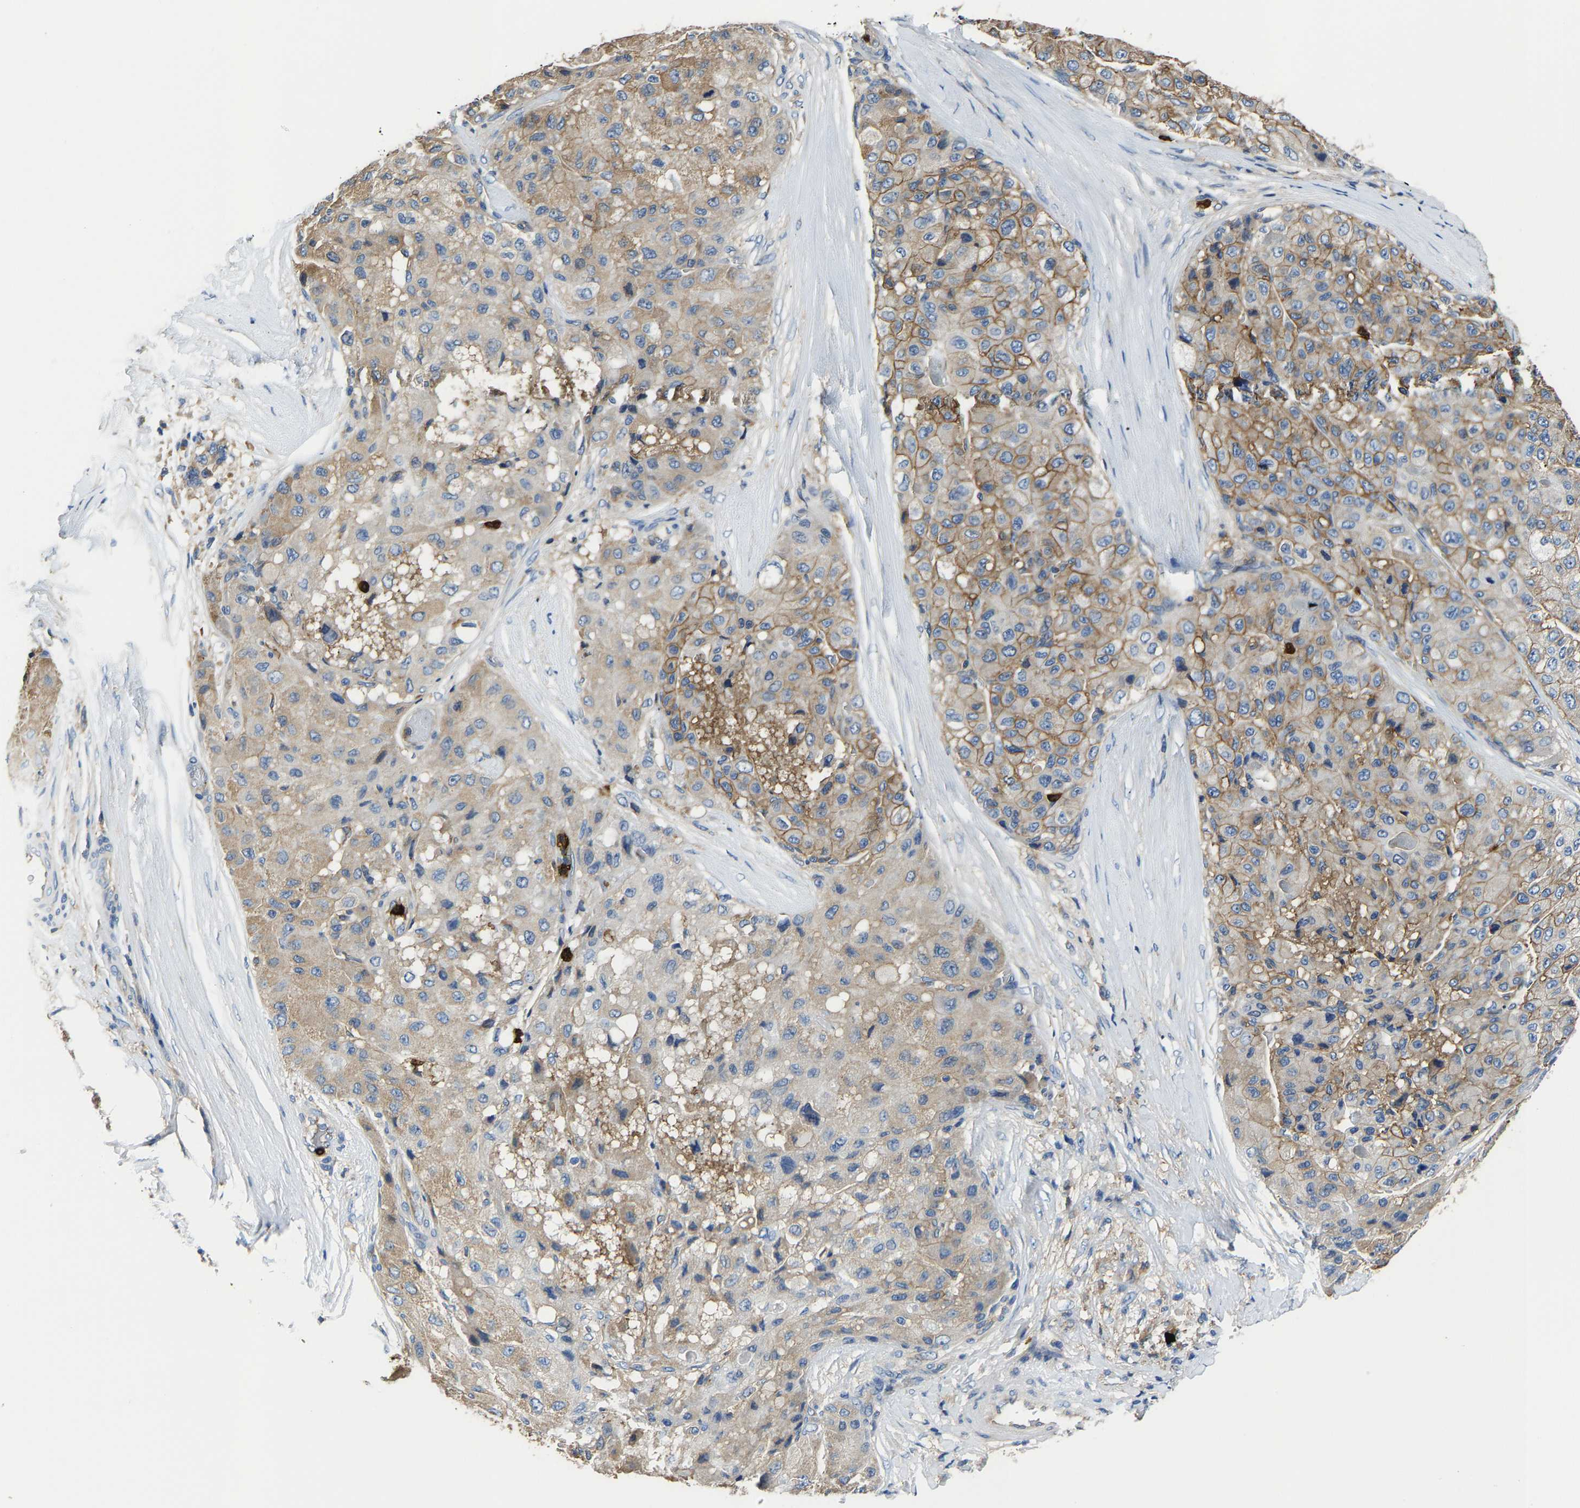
{"staining": {"intensity": "moderate", "quantity": "25%-75%", "location": "cytoplasmic/membranous"}, "tissue": "liver cancer", "cell_type": "Tumor cells", "image_type": "cancer", "snomed": [{"axis": "morphology", "description": "Carcinoma, Hepatocellular, NOS"}, {"axis": "topography", "description": "Liver"}], "caption": "A histopathology image showing moderate cytoplasmic/membranous expression in about 25%-75% of tumor cells in hepatocellular carcinoma (liver), as visualized by brown immunohistochemical staining.", "gene": "TRAF6", "patient": {"sex": "male", "age": 80}}